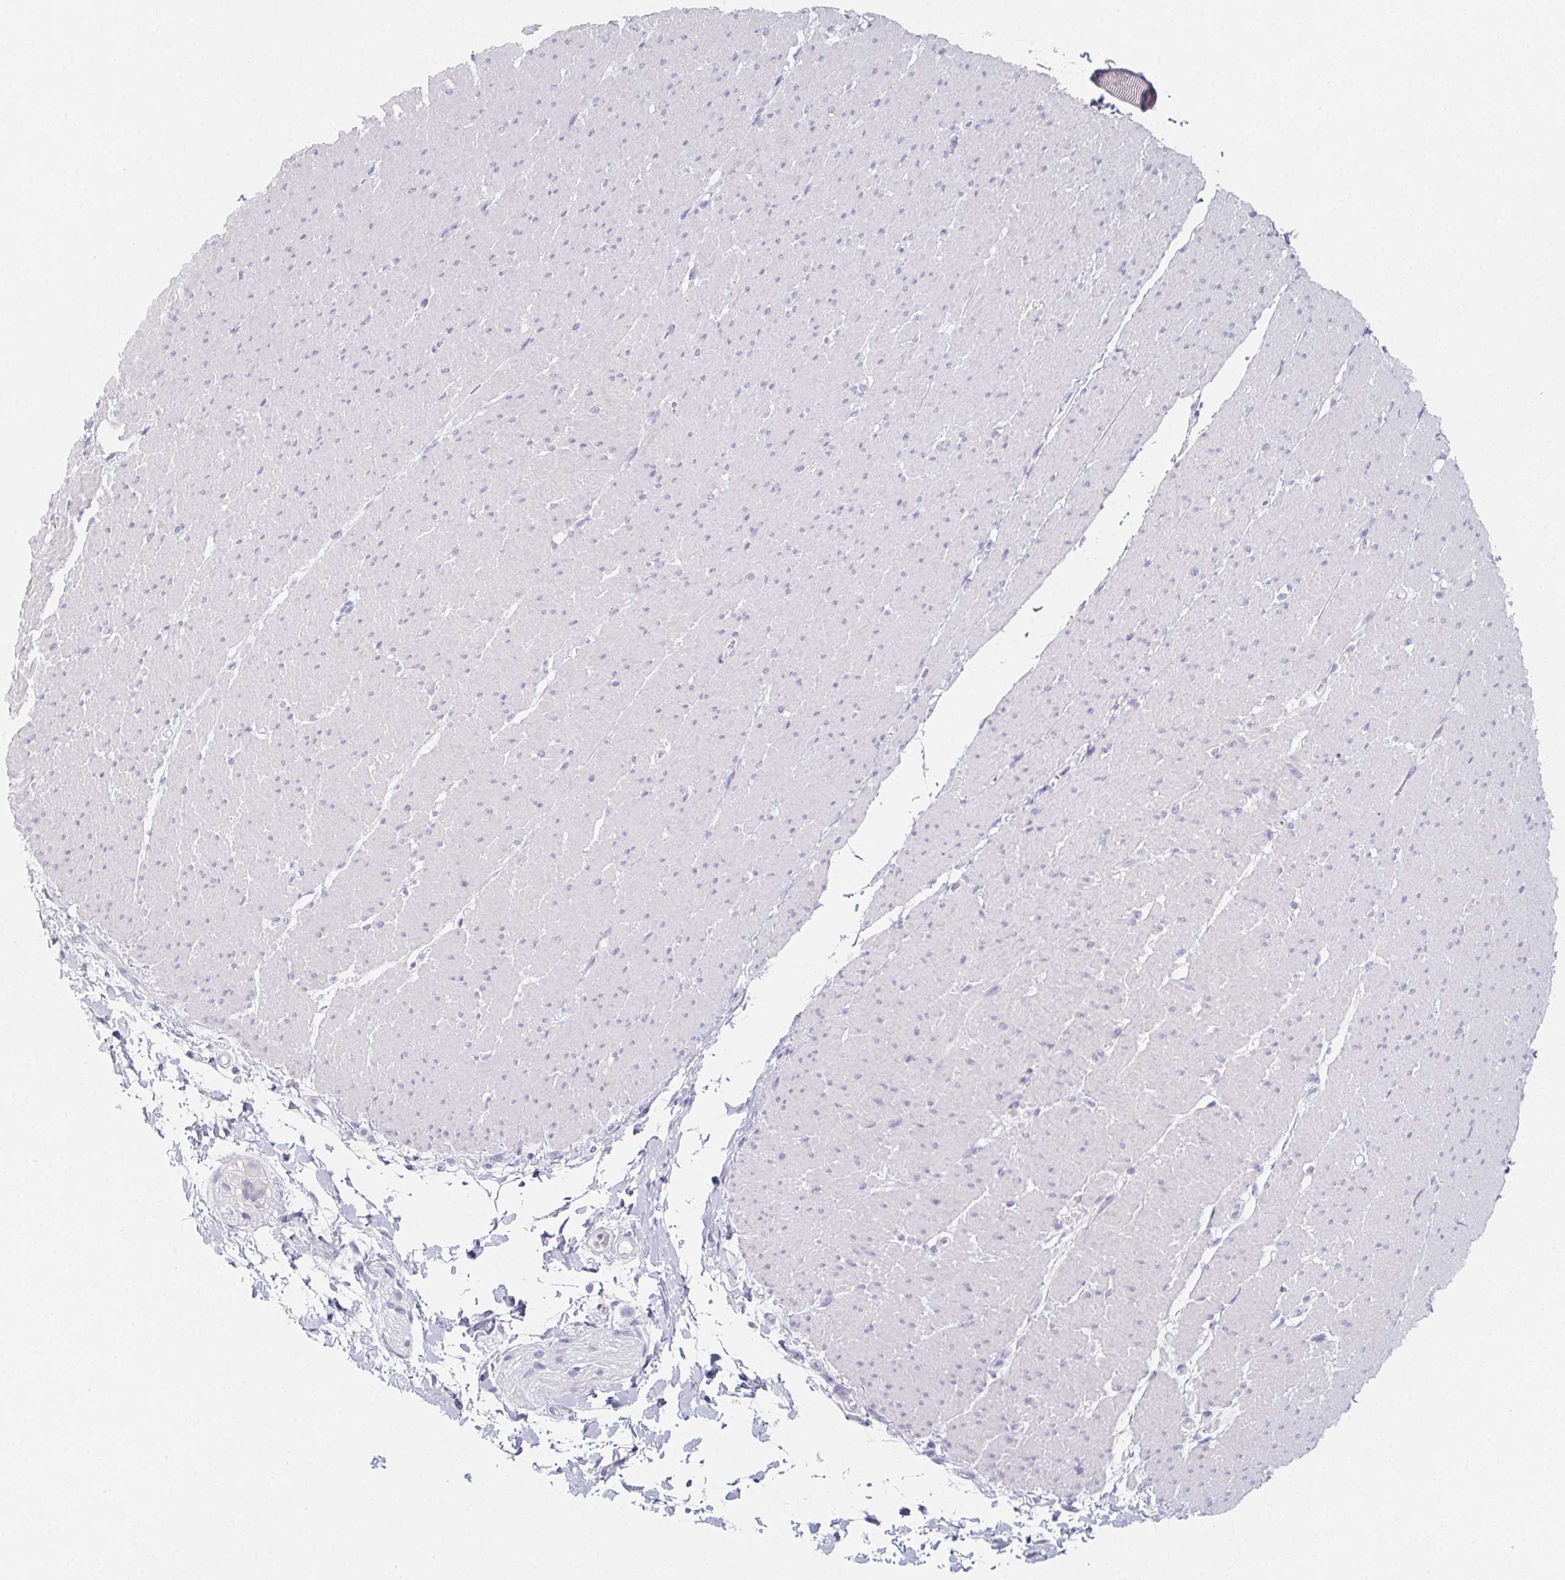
{"staining": {"intensity": "negative", "quantity": "none", "location": "none"}, "tissue": "smooth muscle", "cell_type": "Smooth muscle cells", "image_type": "normal", "snomed": [{"axis": "morphology", "description": "Normal tissue, NOS"}, {"axis": "topography", "description": "Smooth muscle"}, {"axis": "topography", "description": "Rectum"}], "caption": "An immunohistochemistry (IHC) photomicrograph of benign smooth muscle is shown. There is no staining in smooth muscle cells of smooth muscle.", "gene": "GLIPR1L1", "patient": {"sex": "male", "age": 53}}